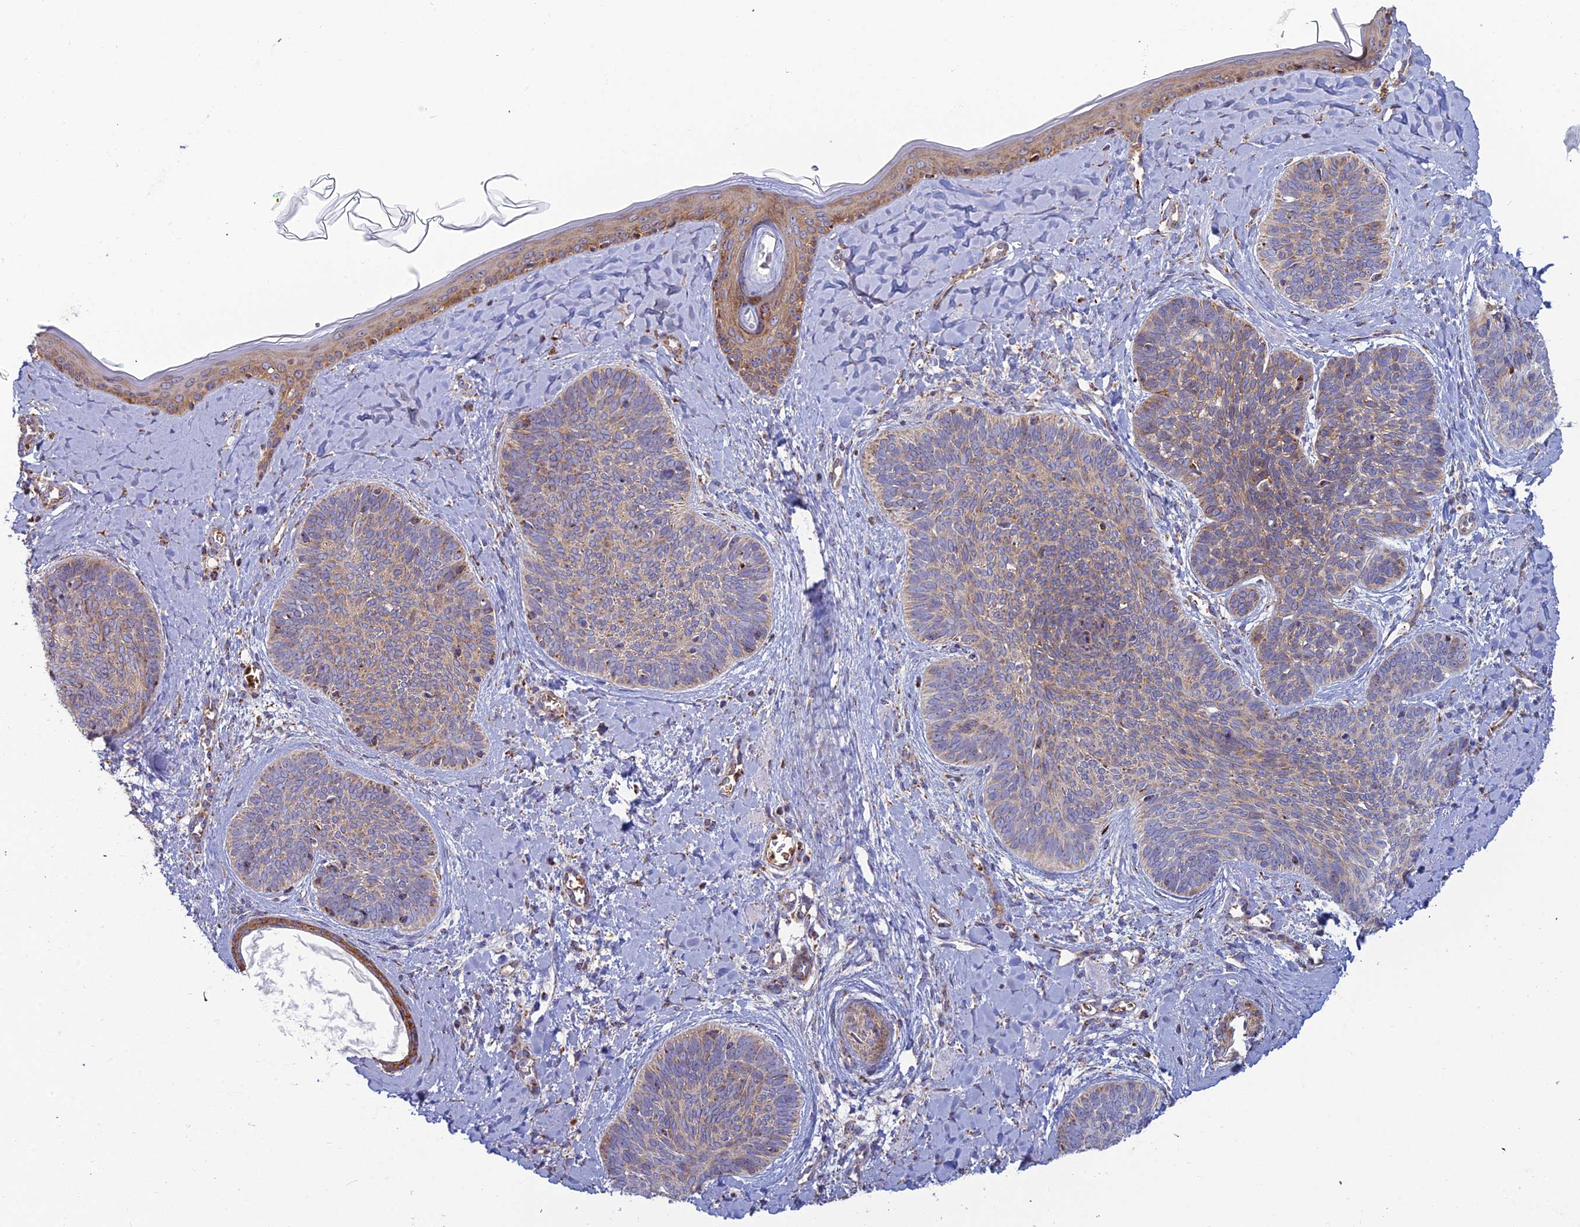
{"staining": {"intensity": "moderate", "quantity": "25%-75%", "location": "cytoplasmic/membranous"}, "tissue": "skin cancer", "cell_type": "Tumor cells", "image_type": "cancer", "snomed": [{"axis": "morphology", "description": "Basal cell carcinoma"}, {"axis": "topography", "description": "Skin"}], "caption": "Skin cancer (basal cell carcinoma) stained for a protein (brown) exhibits moderate cytoplasmic/membranous positive expression in approximately 25%-75% of tumor cells.", "gene": "SLC35F4", "patient": {"sex": "female", "age": 81}}